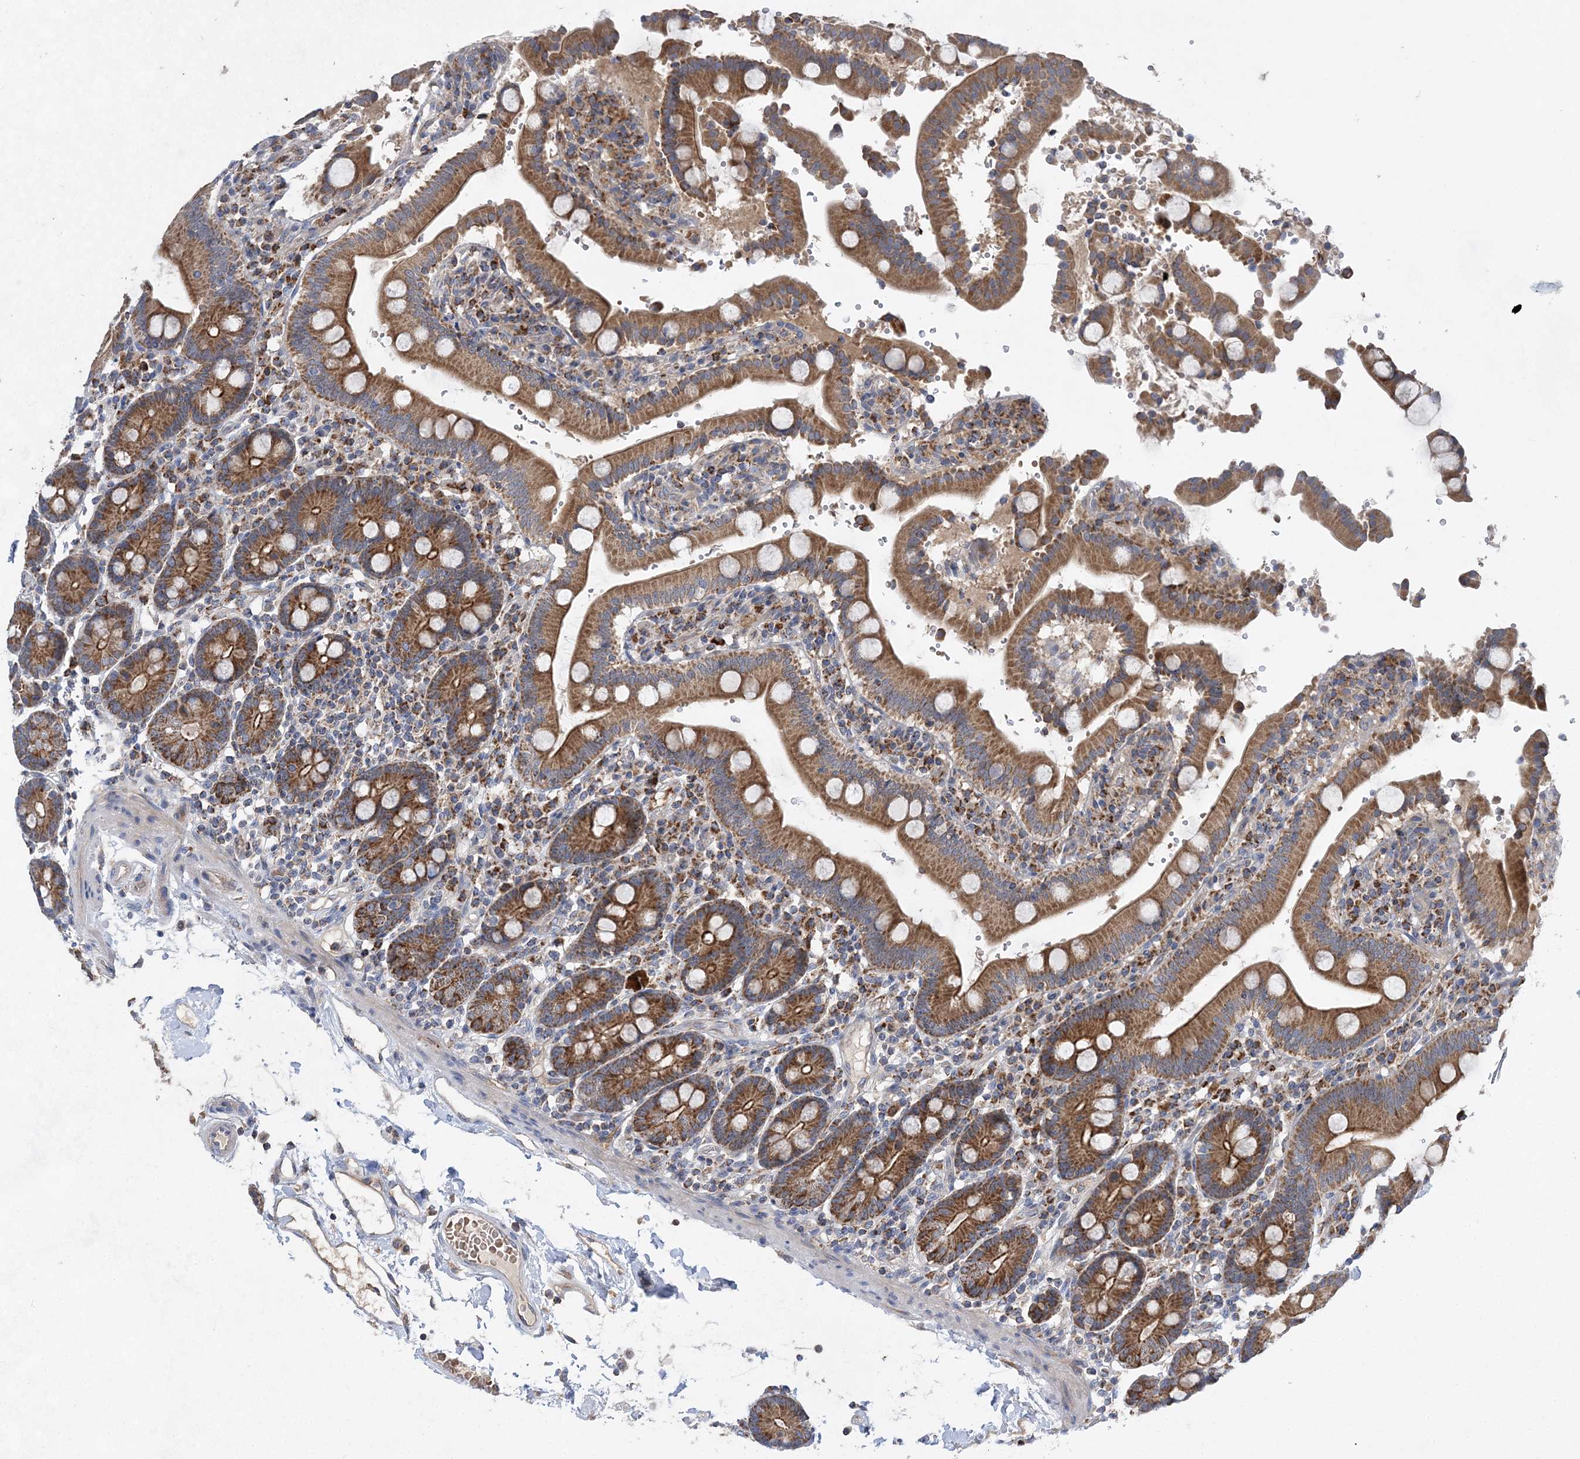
{"staining": {"intensity": "moderate", "quantity": ">75%", "location": "cytoplasmic/membranous"}, "tissue": "duodenum", "cell_type": "Glandular cells", "image_type": "normal", "snomed": [{"axis": "morphology", "description": "Normal tissue, NOS"}, {"axis": "topography", "description": "Small intestine, NOS"}], "caption": "High-power microscopy captured an IHC image of unremarkable duodenum, revealing moderate cytoplasmic/membranous expression in about >75% of glandular cells. (Stains: DAB (3,3'-diaminobenzidine) in brown, nuclei in blue, Microscopy: brightfield microscopy at high magnification).", "gene": "TRAPPC13", "patient": {"sex": "female", "age": 71}}